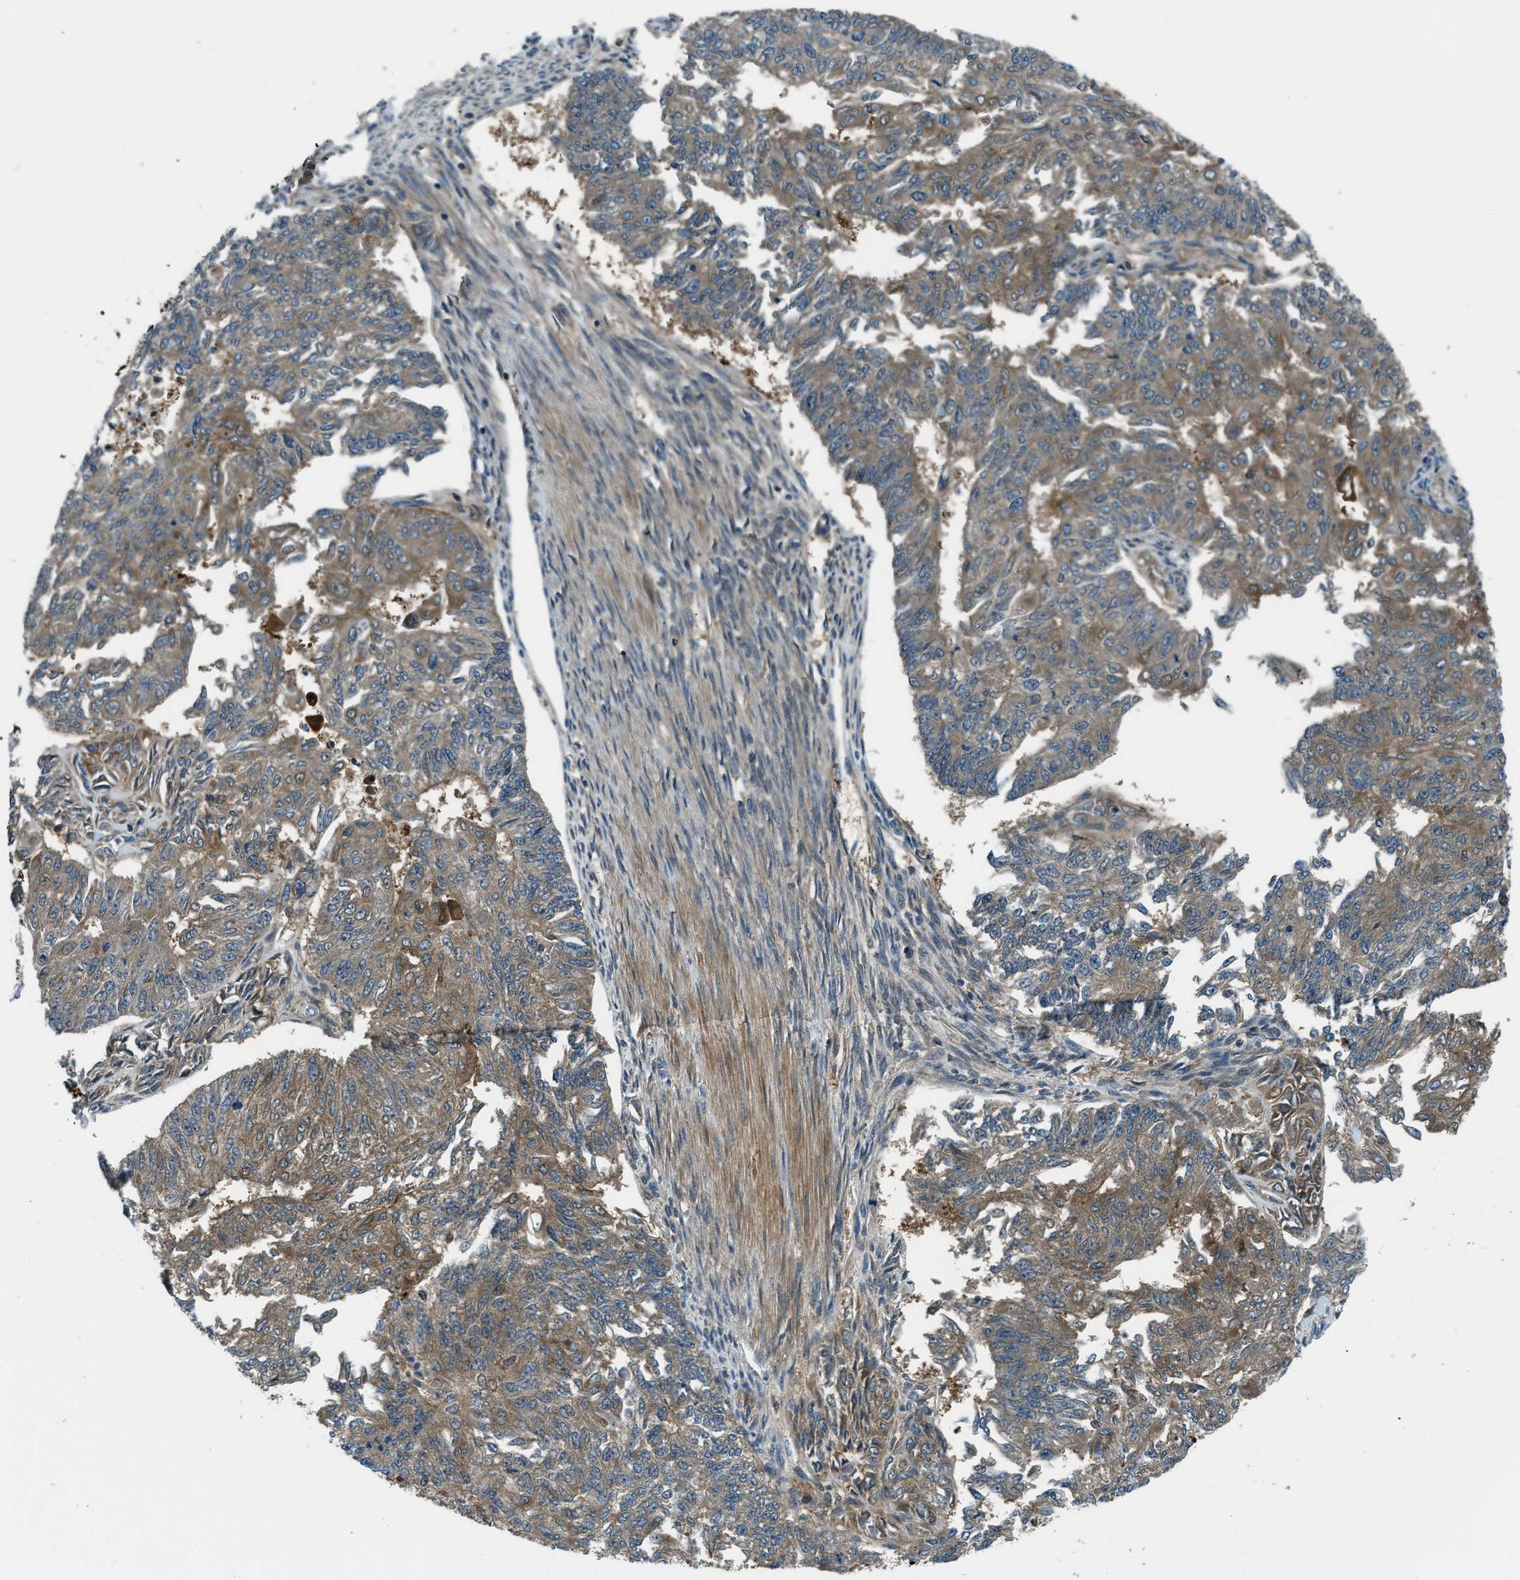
{"staining": {"intensity": "moderate", "quantity": "25%-75%", "location": "cytoplasmic/membranous"}, "tissue": "endometrial cancer", "cell_type": "Tumor cells", "image_type": "cancer", "snomed": [{"axis": "morphology", "description": "Adenocarcinoma, NOS"}, {"axis": "topography", "description": "Endometrium"}], "caption": "This photomicrograph exhibits immunohistochemistry (IHC) staining of human endometrial cancer (adenocarcinoma), with medium moderate cytoplasmic/membranous staining in approximately 25%-75% of tumor cells.", "gene": "HEBP2", "patient": {"sex": "female", "age": 32}}